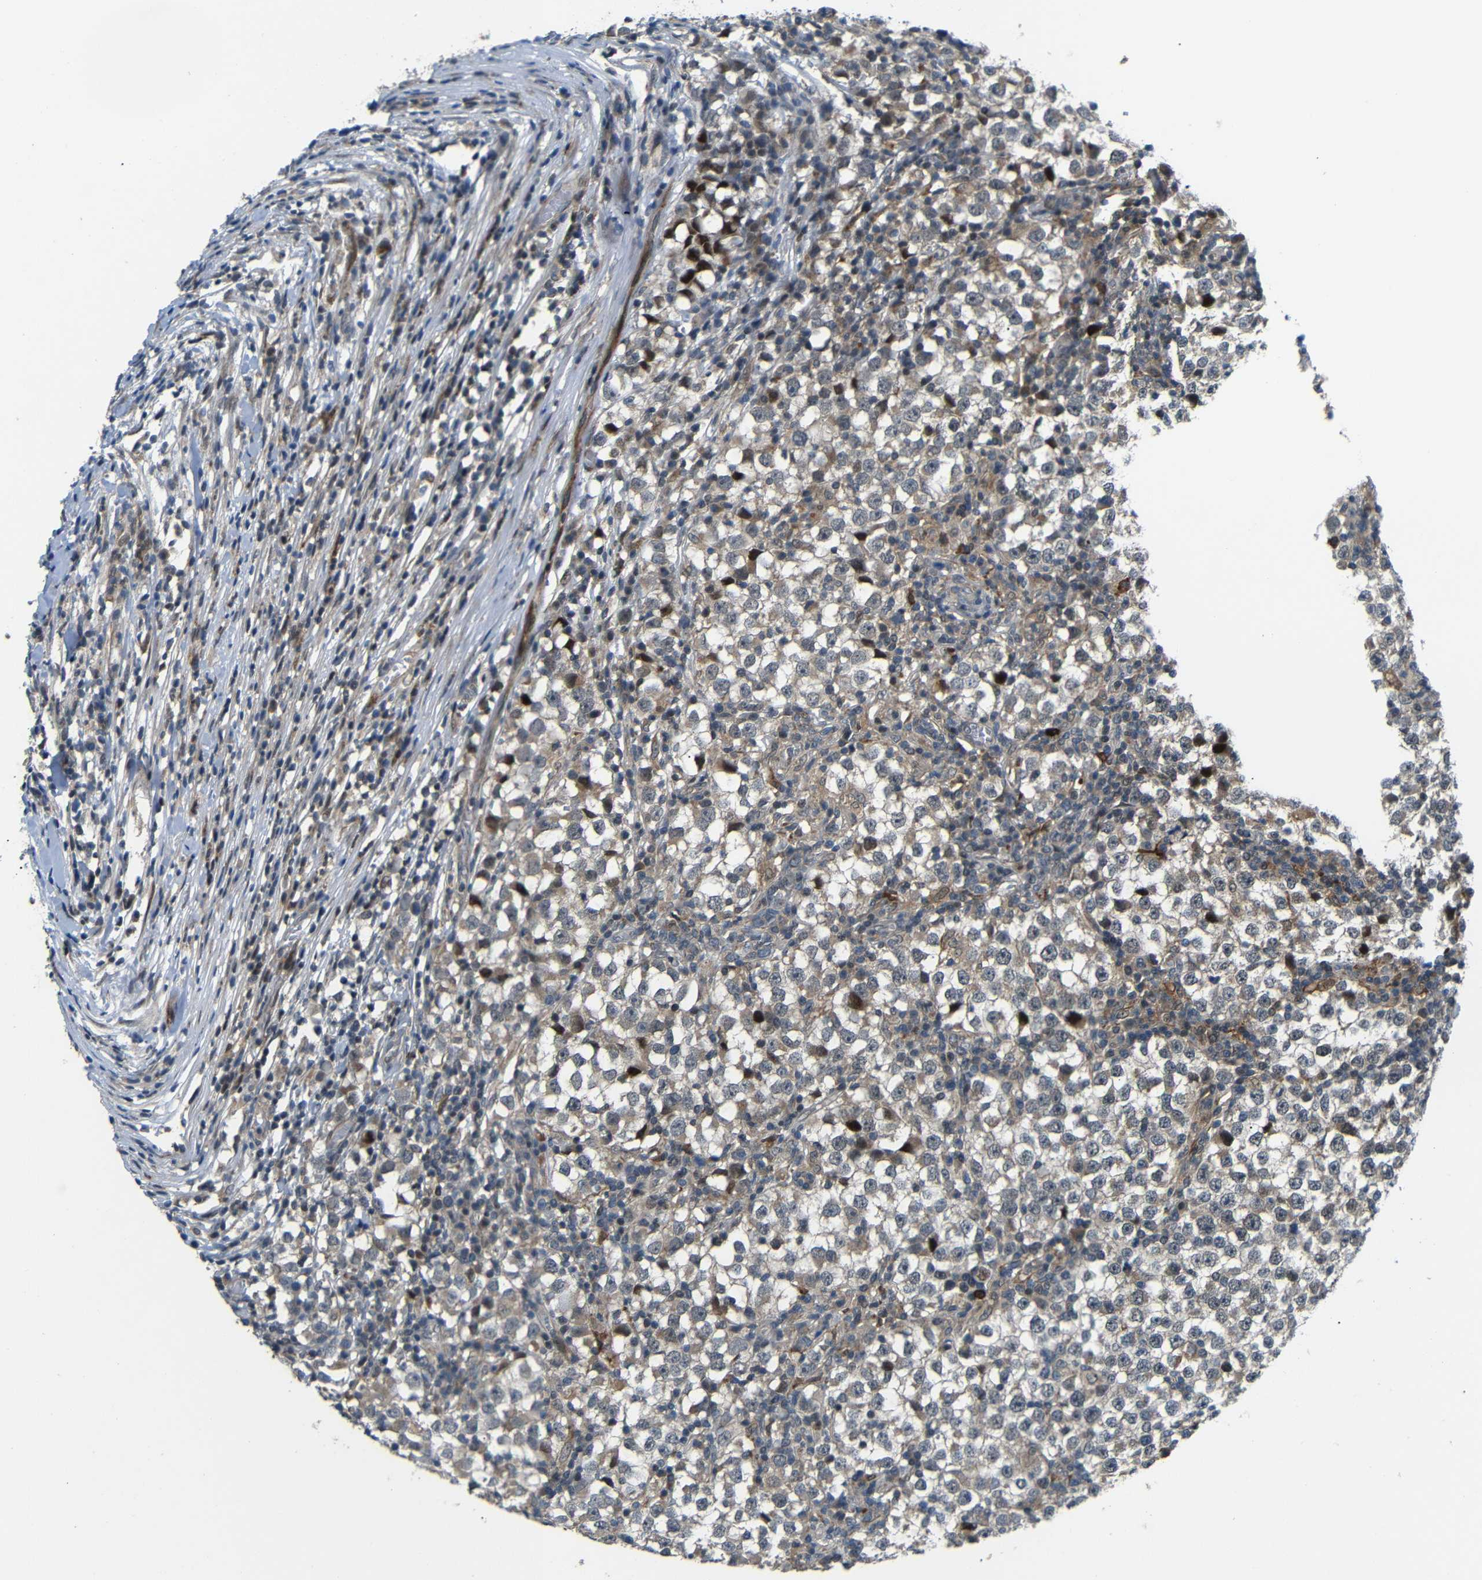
{"staining": {"intensity": "weak", "quantity": "25%-75%", "location": "cytoplasmic/membranous"}, "tissue": "testis cancer", "cell_type": "Tumor cells", "image_type": "cancer", "snomed": [{"axis": "morphology", "description": "Seminoma, NOS"}, {"axis": "topography", "description": "Testis"}], "caption": "Protein expression analysis of human testis cancer (seminoma) reveals weak cytoplasmic/membranous expression in approximately 25%-75% of tumor cells. (DAB (3,3'-diaminobenzidine) = brown stain, brightfield microscopy at high magnification).", "gene": "SYDE1", "patient": {"sex": "male", "age": 65}}